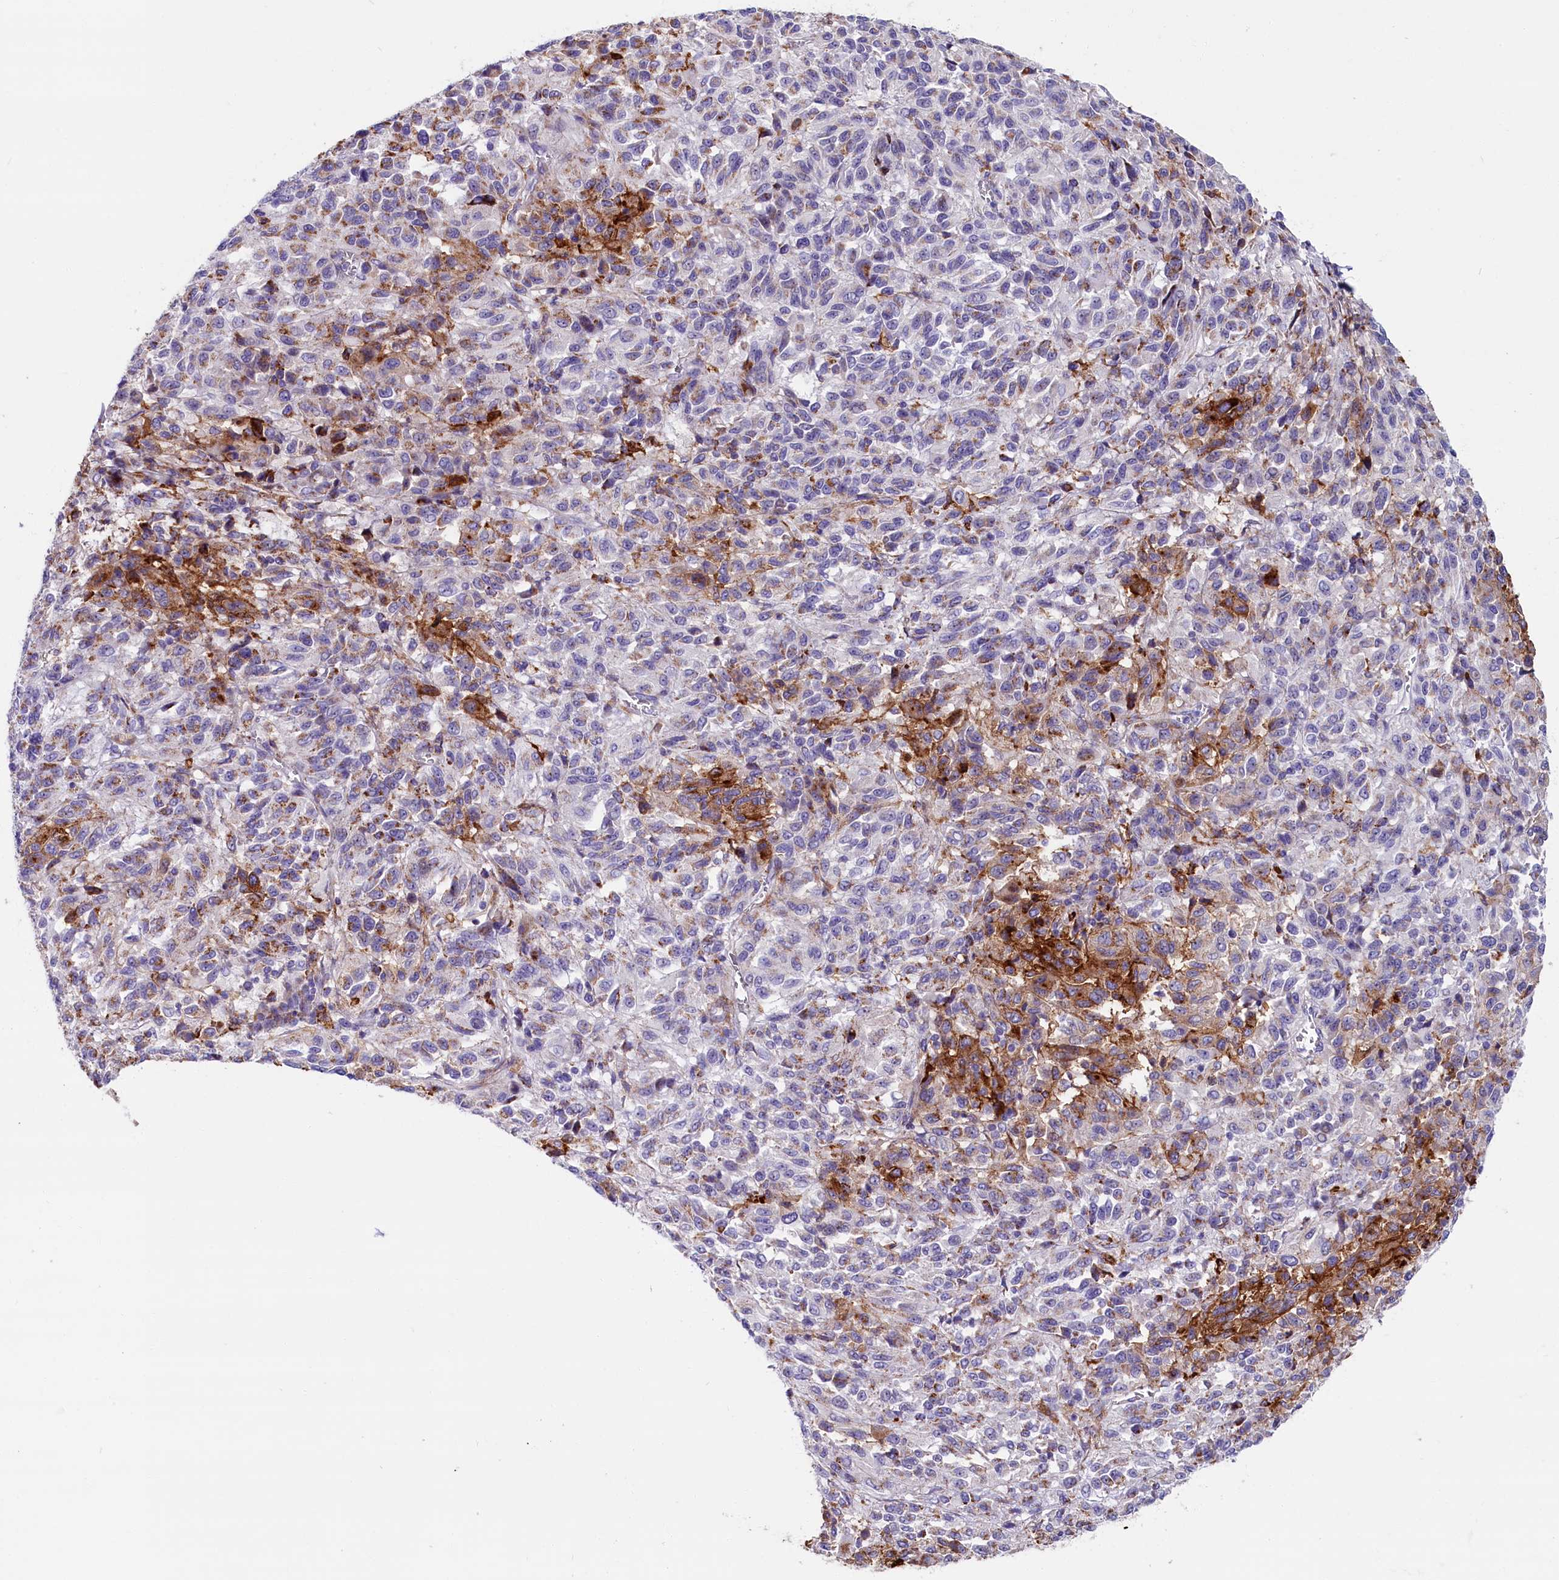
{"staining": {"intensity": "negative", "quantity": "none", "location": "none"}, "tissue": "melanoma", "cell_type": "Tumor cells", "image_type": "cancer", "snomed": [{"axis": "morphology", "description": "Malignant melanoma, Metastatic site"}, {"axis": "topography", "description": "Lung"}], "caption": "Immunohistochemical staining of human melanoma shows no significant staining in tumor cells.", "gene": "IL20RA", "patient": {"sex": "male", "age": 64}}